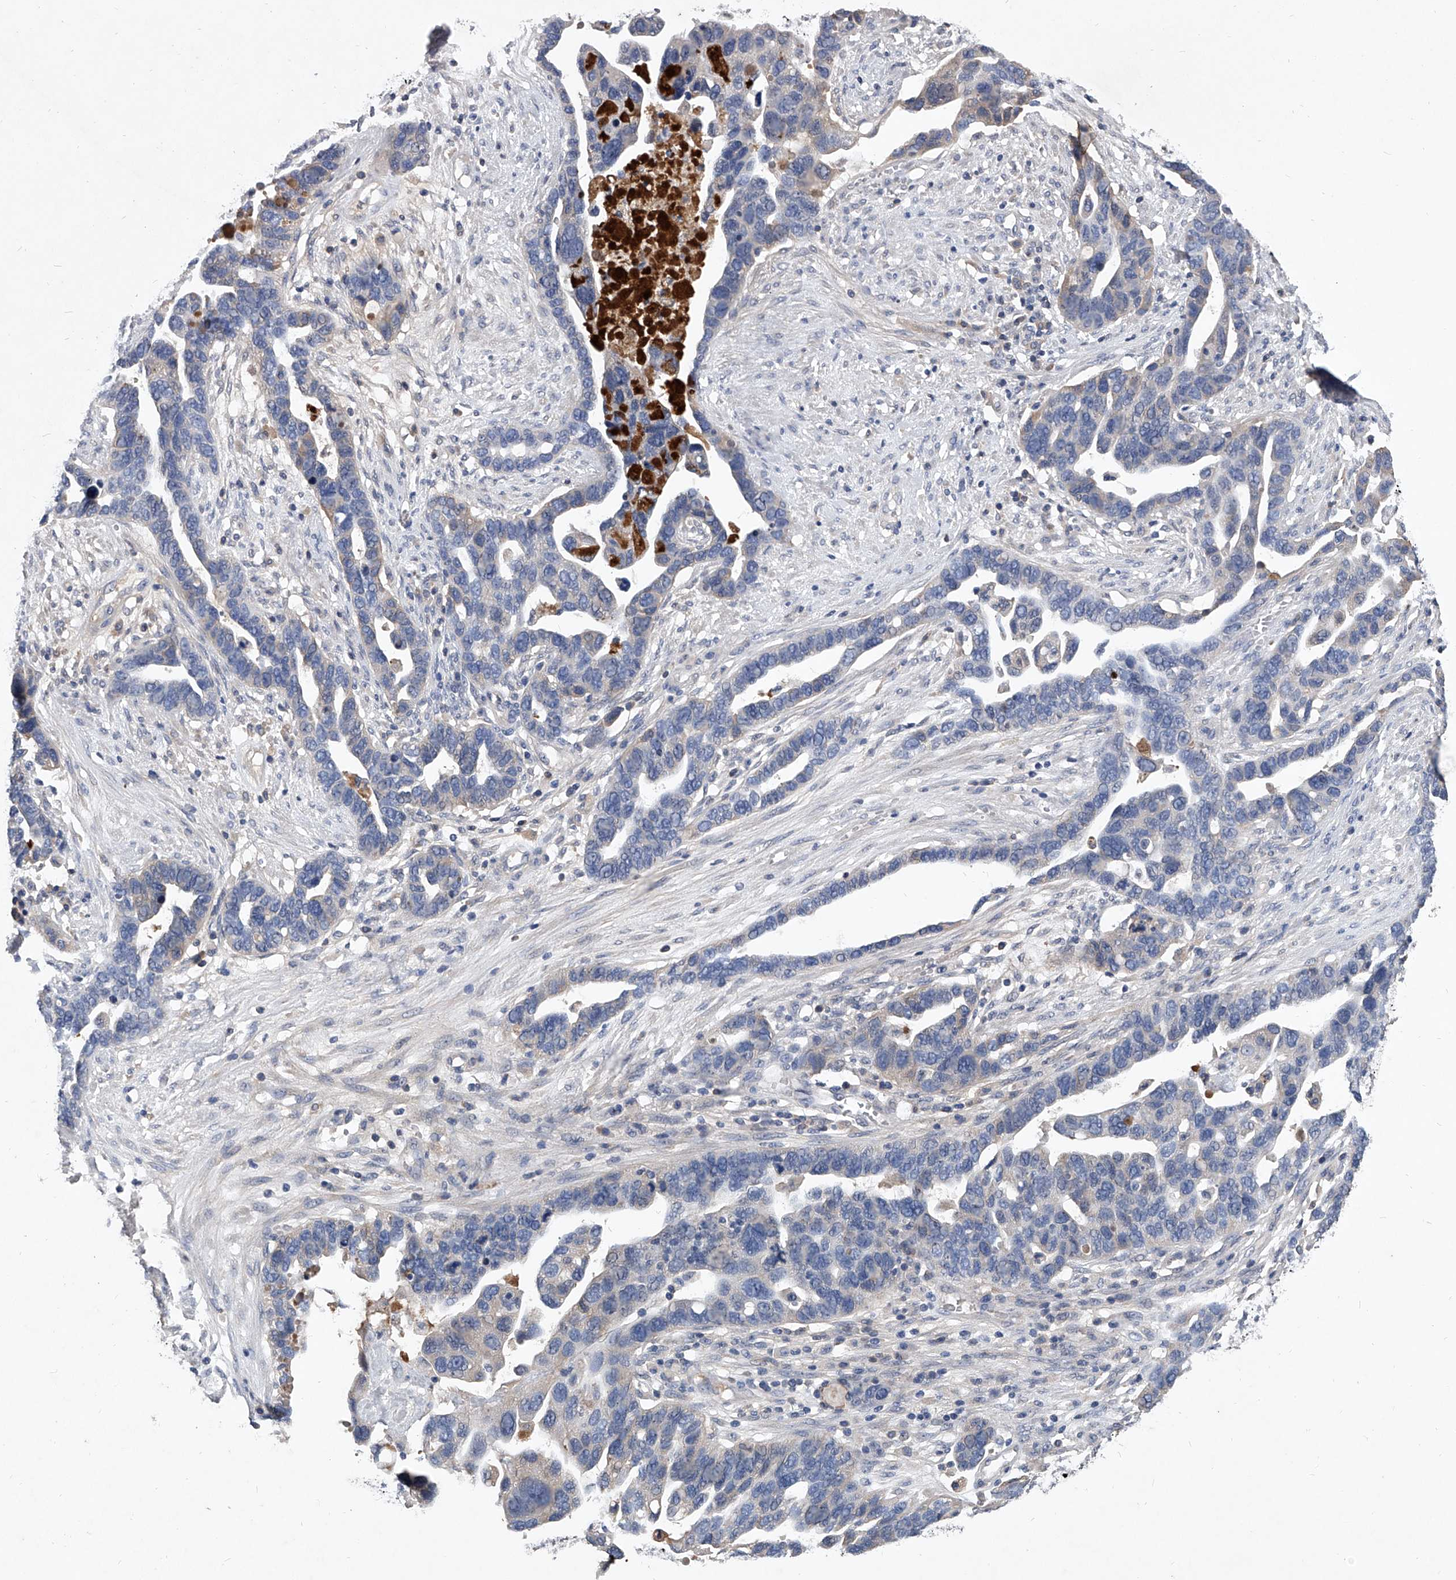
{"staining": {"intensity": "negative", "quantity": "none", "location": "none"}, "tissue": "ovarian cancer", "cell_type": "Tumor cells", "image_type": "cancer", "snomed": [{"axis": "morphology", "description": "Cystadenocarcinoma, serous, NOS"}, {"axis": "topography", "description": "Ovary"}], "caption": "There is no significant staining in tumor cells of ovarian serous cystadenocarcinoma.", "gene": "C5", "patient": {"sex": "female", "age": 54}}